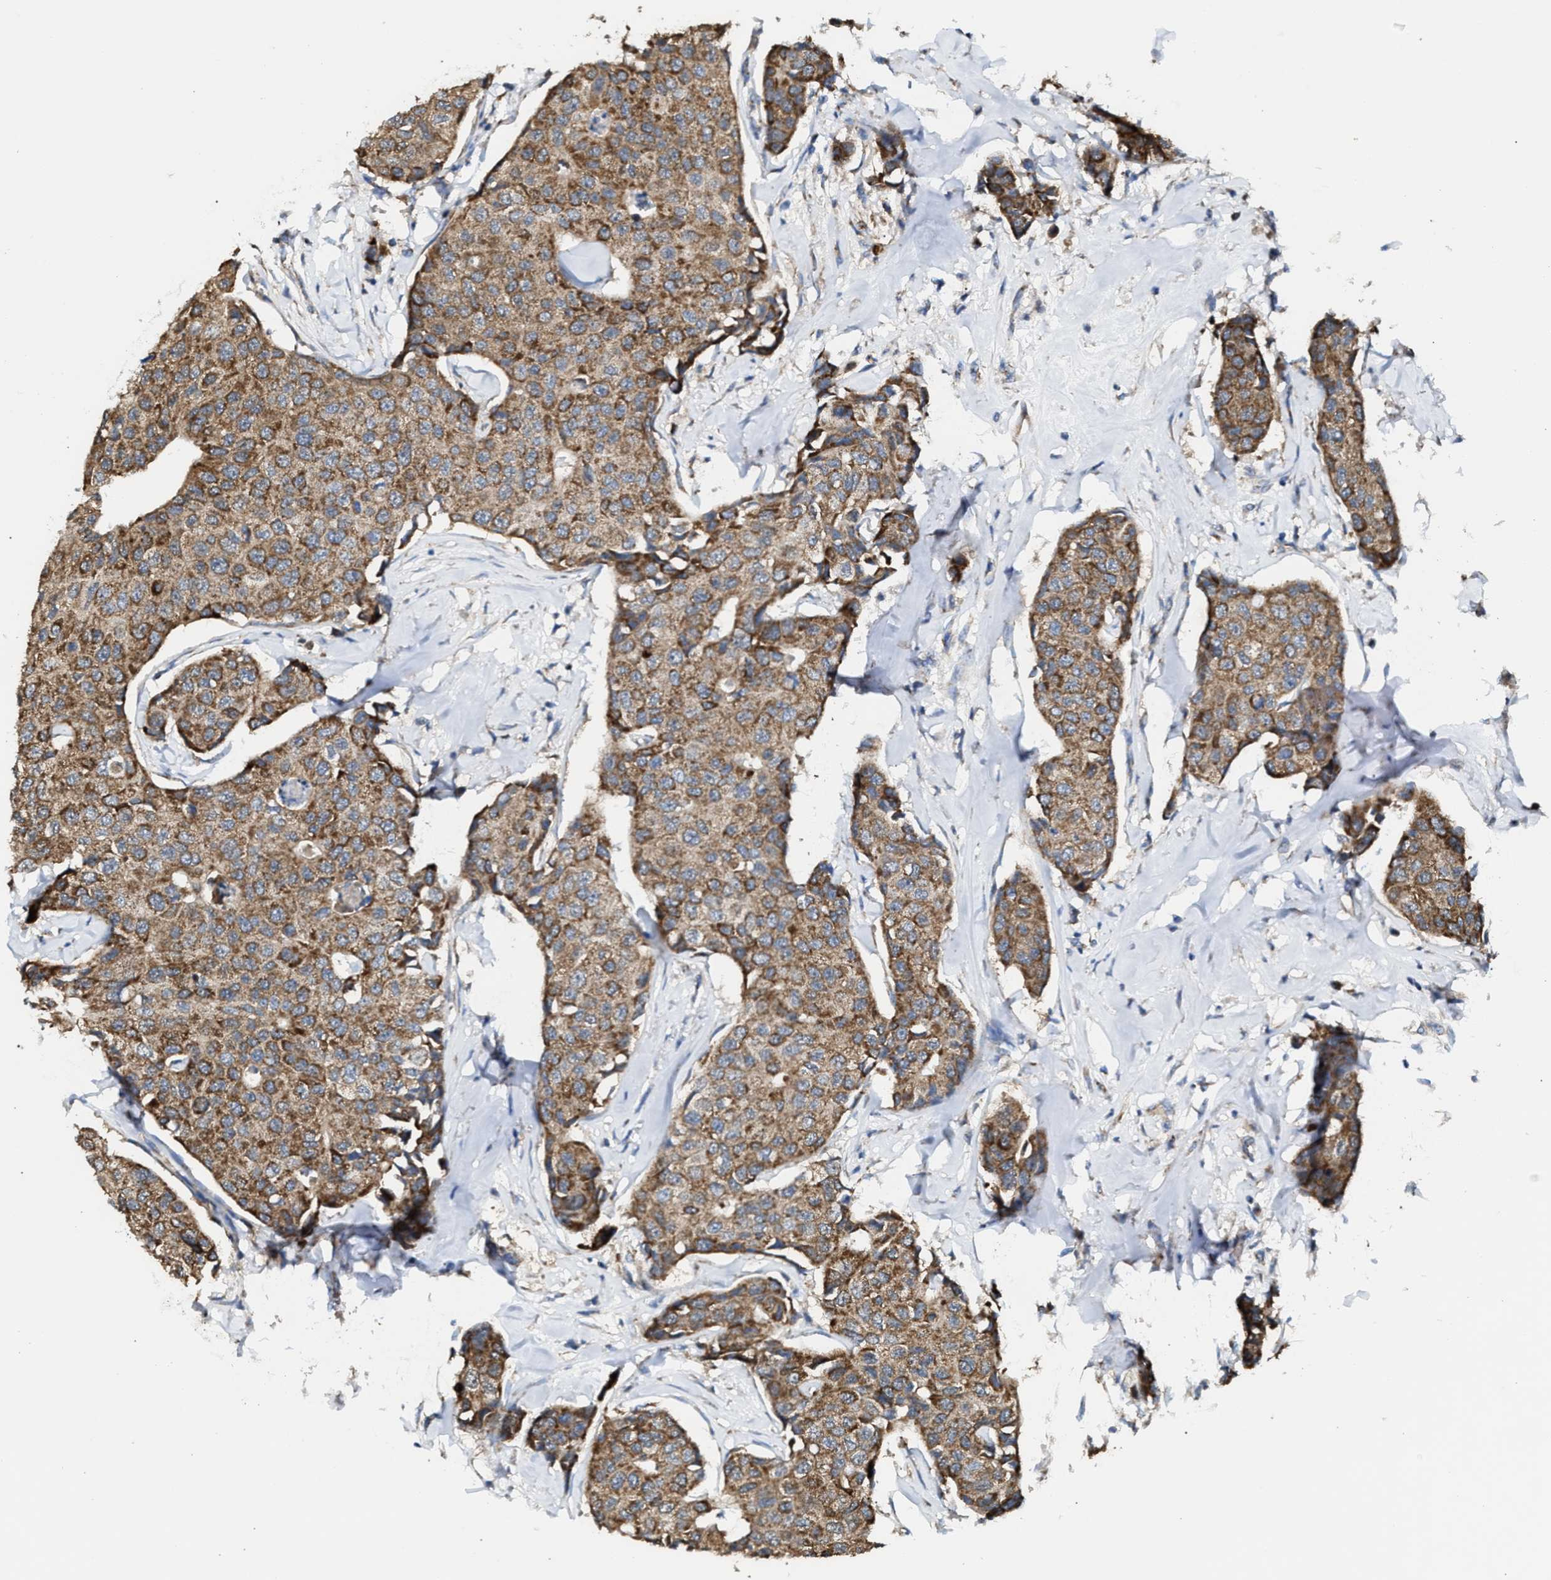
{"staining": {"intensity": "moderate", "quantity": ">75%", "location": "cytoplasmic/membranous"}, "tissue": "breast cancer", "cell_type": "Tumor cells", "image_type": "cancer", "snomed": [{"axis": "morphology", "description": "Duct carcinoma"}, {"axis": "topography", "description": "Breast"}], "caption": "Immunohistochemistry (DAB (3,3'-diaminobenzidine)) staining of human breast cancer (intraductal carcinoma) shows moderate cytoplasmic/membranous protein expression in about >75% of tumor cells.", "gene": "MECR", "patient": {"sex": "female", "age": 80}}